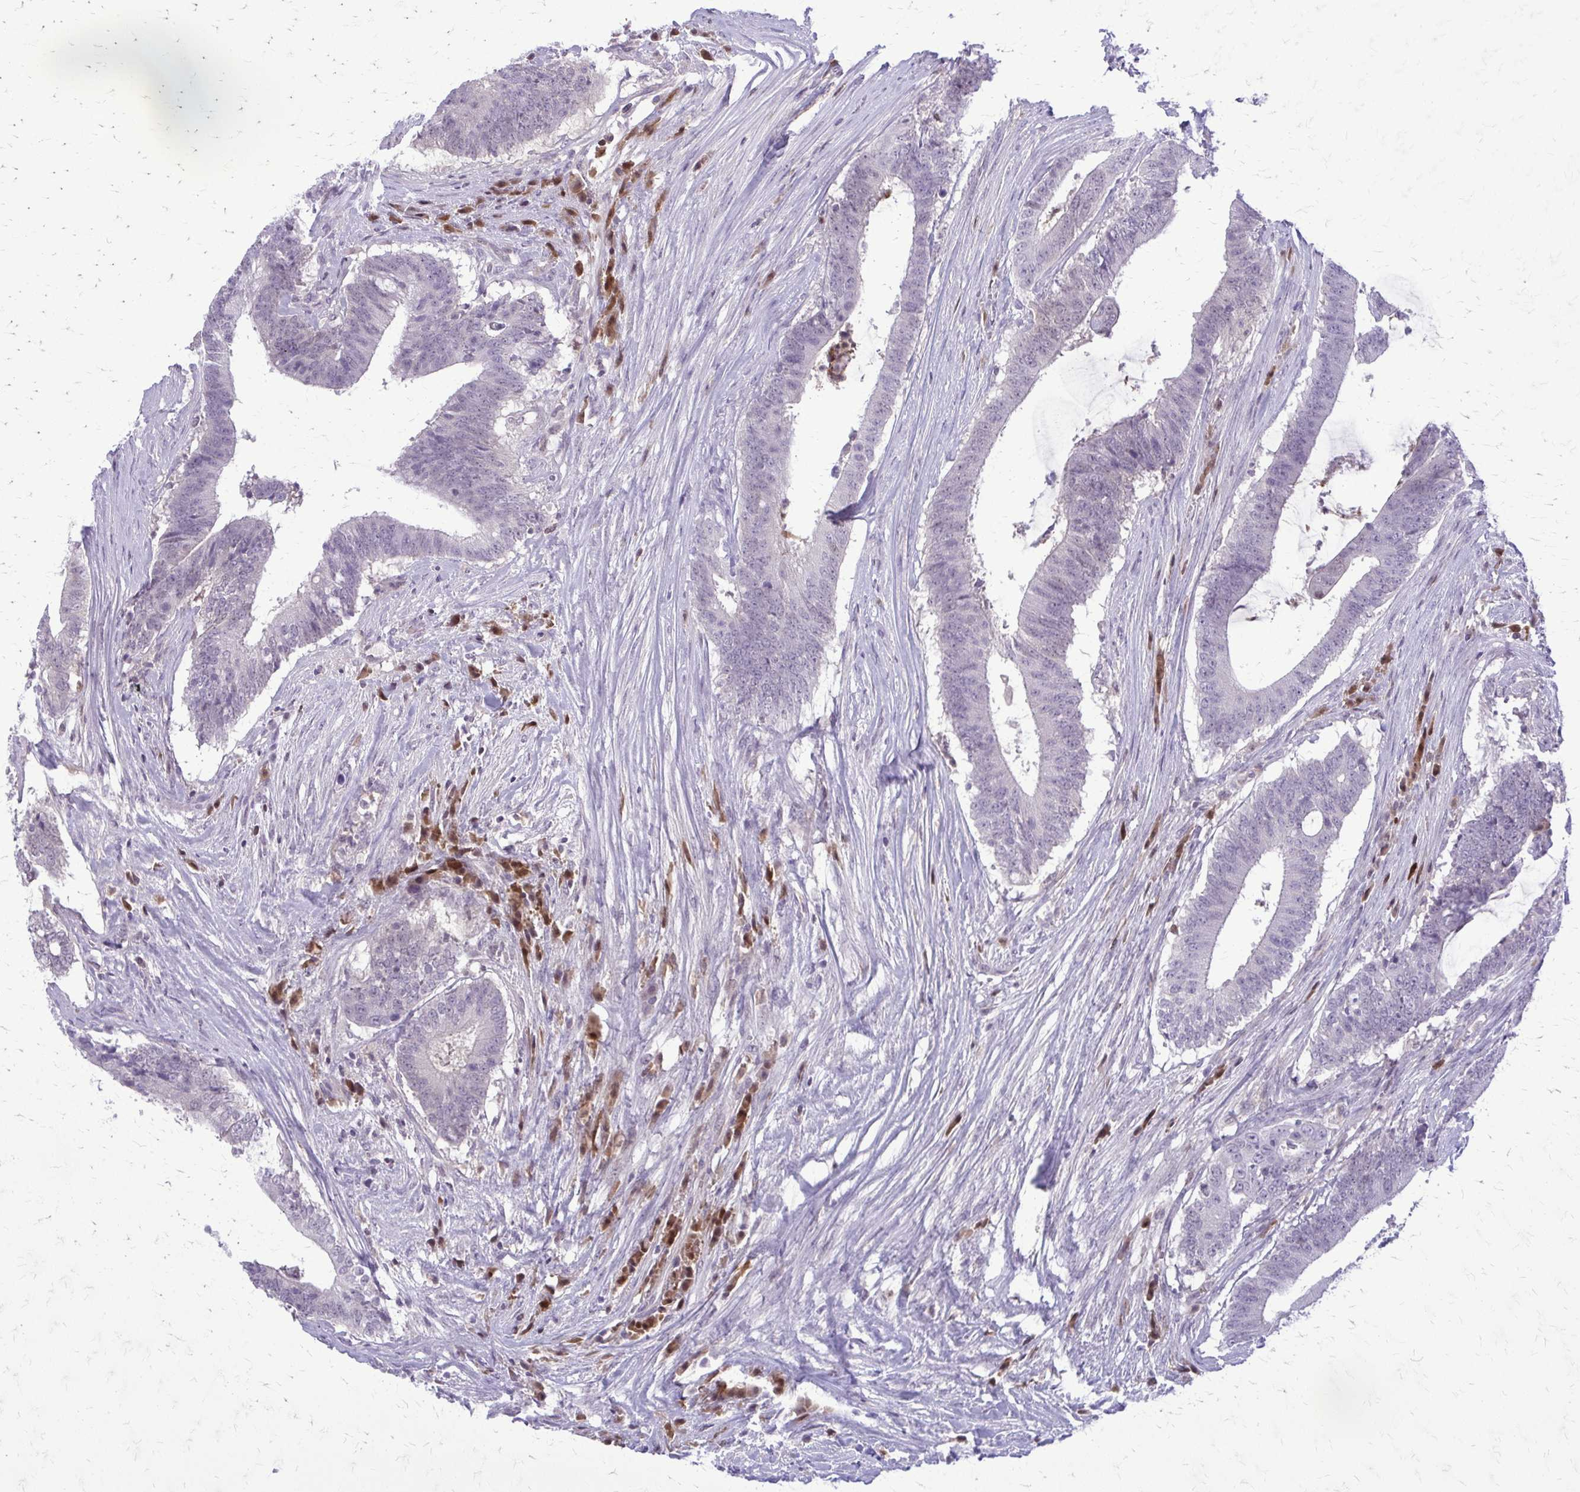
{"staining": {"intensity": "negative", "quantity": "none", "location": "none"}, "tissue": "colorectal cancer", "cell_type": "Tumor cells", "image_type": "cancer", "snomed": [{"axis": "morphology", "description": "Adenocarcinoma, NOS"}, {"axis": "topography", "description": "Colon"}], "caption": "Immunohistochemistry image of colorectal cancer (adenocarcinoma) stained for a protein (brown), which reveals no positivity in tumor cells. (DAB (3,3'-diaminobenzidine) immunohistochemistry, high magnification).", "gene": "GLRX", "patient": {"sex": "female", "age": 43}}